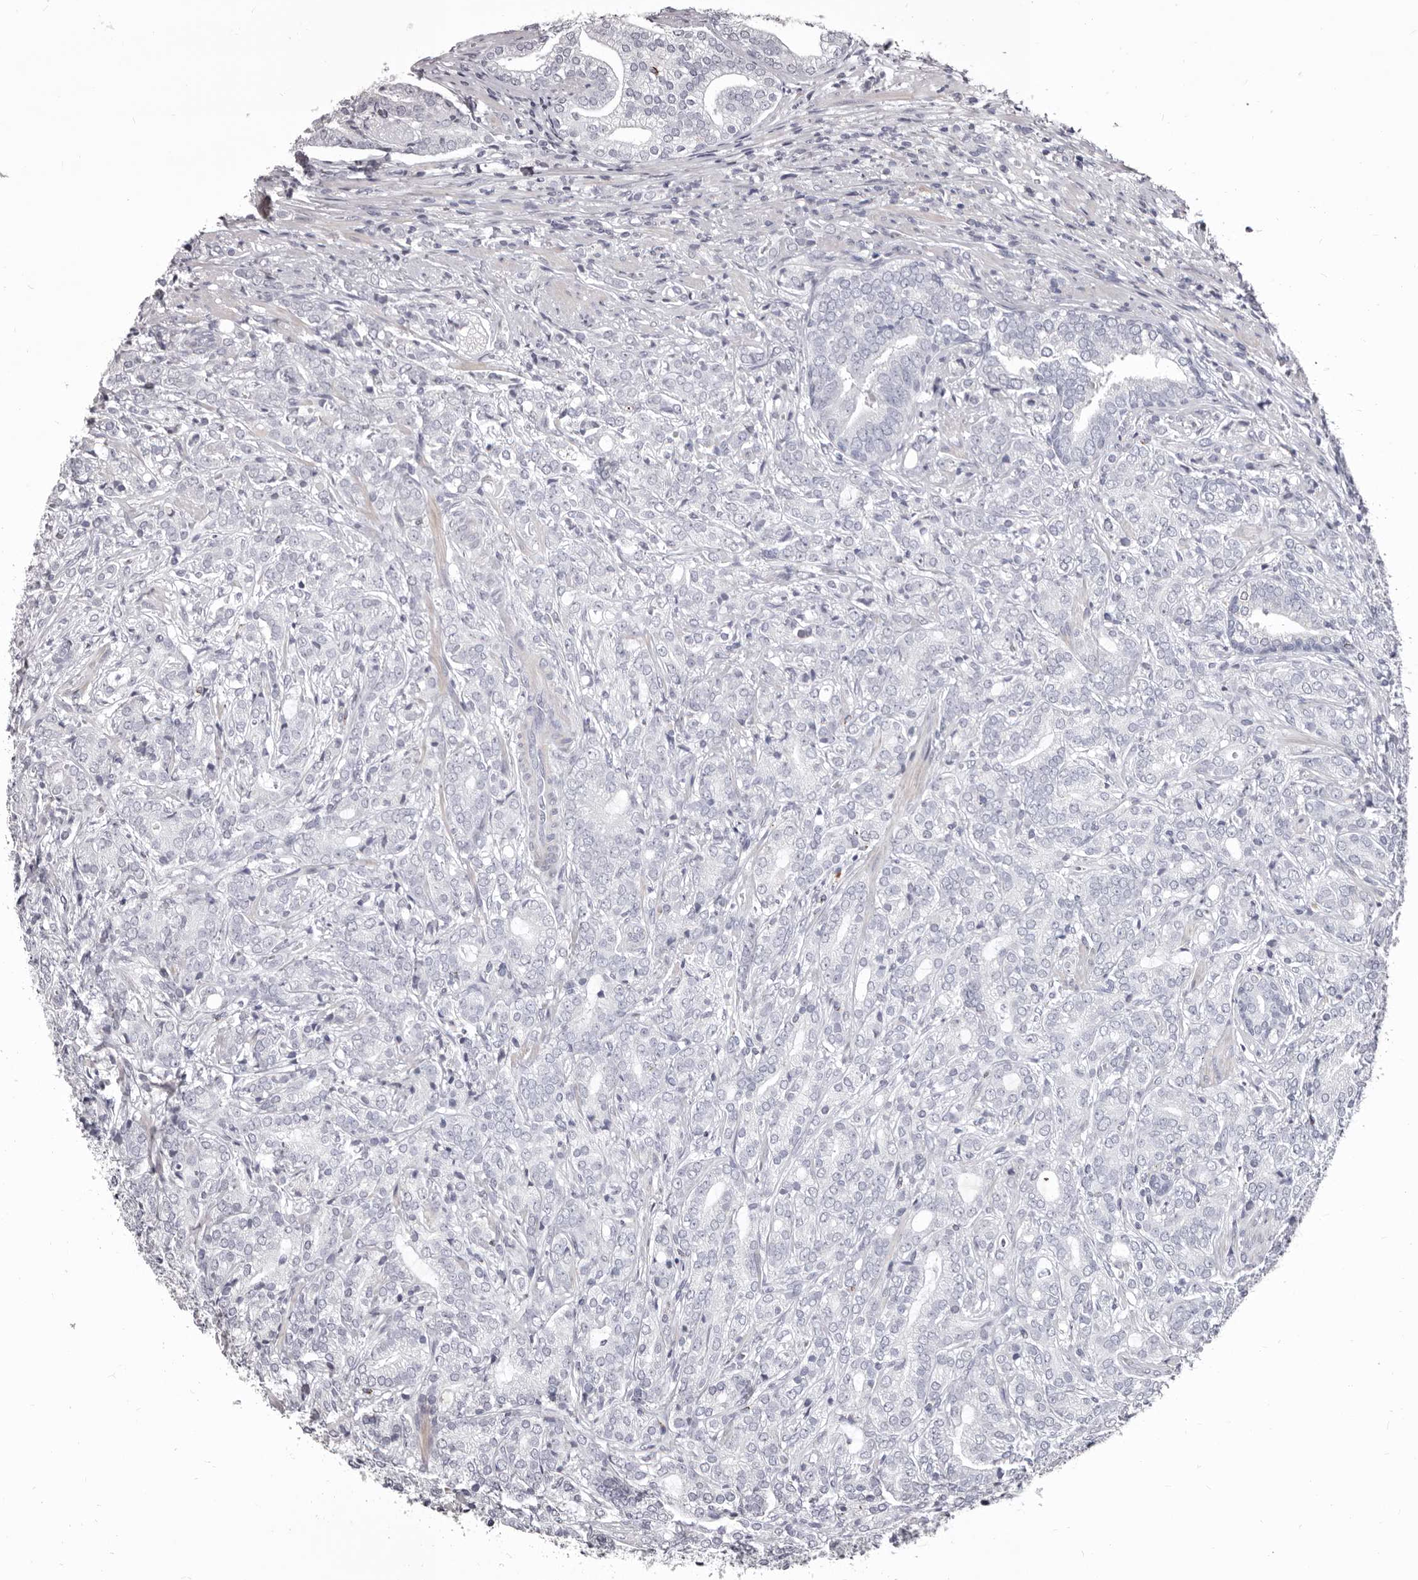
{"staining": {"intensity": "negative", "quantity": "none", "location": "none"}, "tissue": "prostate cancer", "cell_type": "Tumor cells", "image_type": "cancer", "snomed": [{"axis": "morphology", "description": "Adenocarcinoma, High grade"}, {"axis": "topography", "description": "Prostate"}], "caption": "Immunohistochemical staining of human prostate high-grade adenocarcinoma shows no significant expression in tumor cells. (Immunohistochemistry, brightfield microscopy, high magnification).", "gene": "GZMH", "patient": {"sex": "male", "age": 57}}